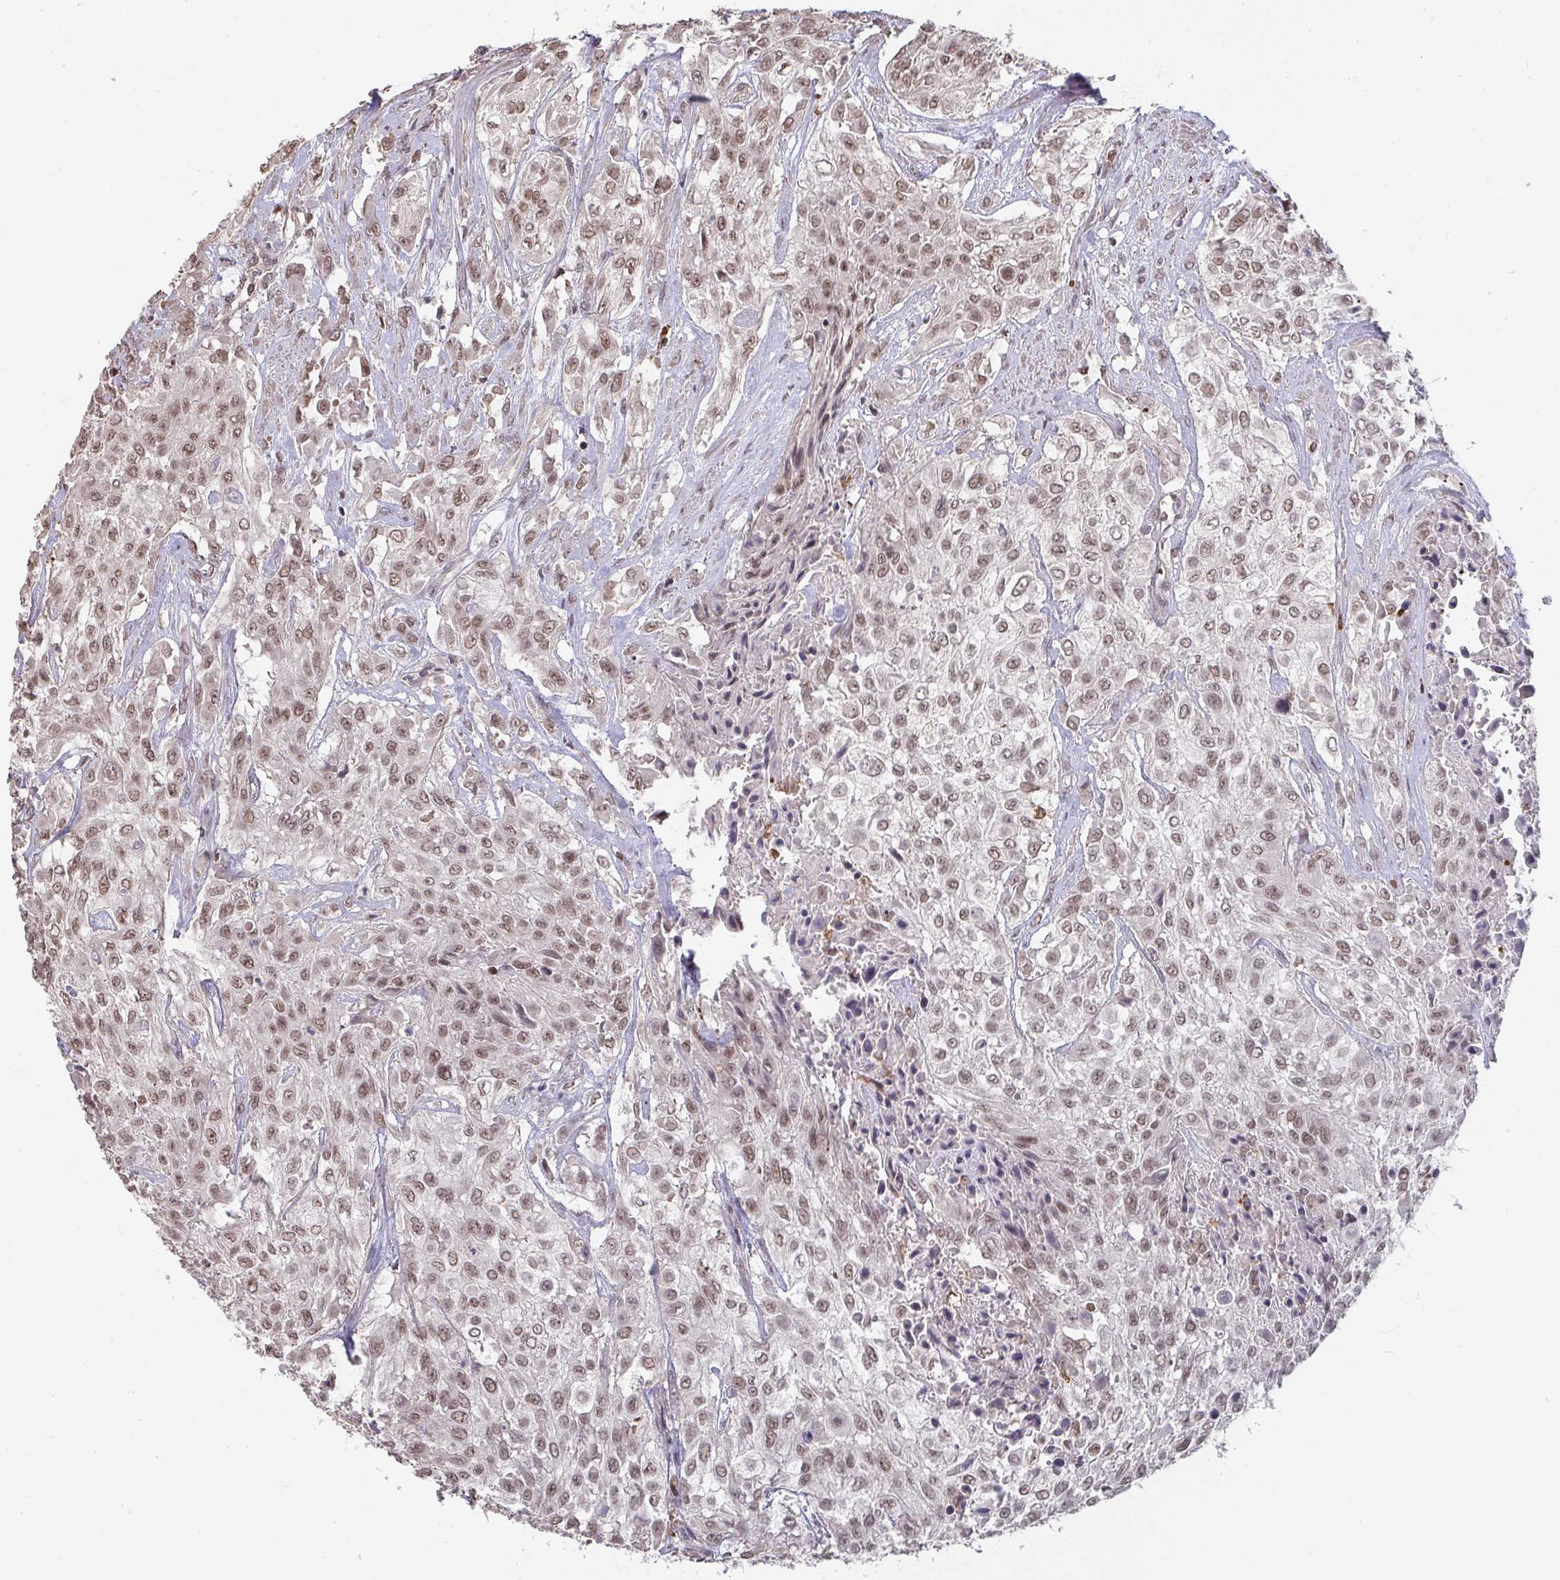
{"staining": {"intensity": "moderate", "quantity": ">75%", "location": "nuclear"}, "tissue": "urothelial cancer", "cell_type": "Tumor cells", "image_type": "cancer", "snomed": [{"axis": "morphology", "description": "Urothelial carcinoma, High grade"}, {"axis": "topography", "description": "Urinary bladder"}], "caption": "Immunohistochemistry (IHC) staining of high-grade urothelial carcinoma, which displays medium levels of moderate nuclear positivity in about >75% of tumor cells indicating moderate nuclear protein positivity. The staining was performed using DAB (3,3'-diaminobenzidine) (brown) for protein detection and nuclei were counterstained in hematoxylin (blue).", "gene": "SAP30", "patient": {"sex": "male", "age": 57}}